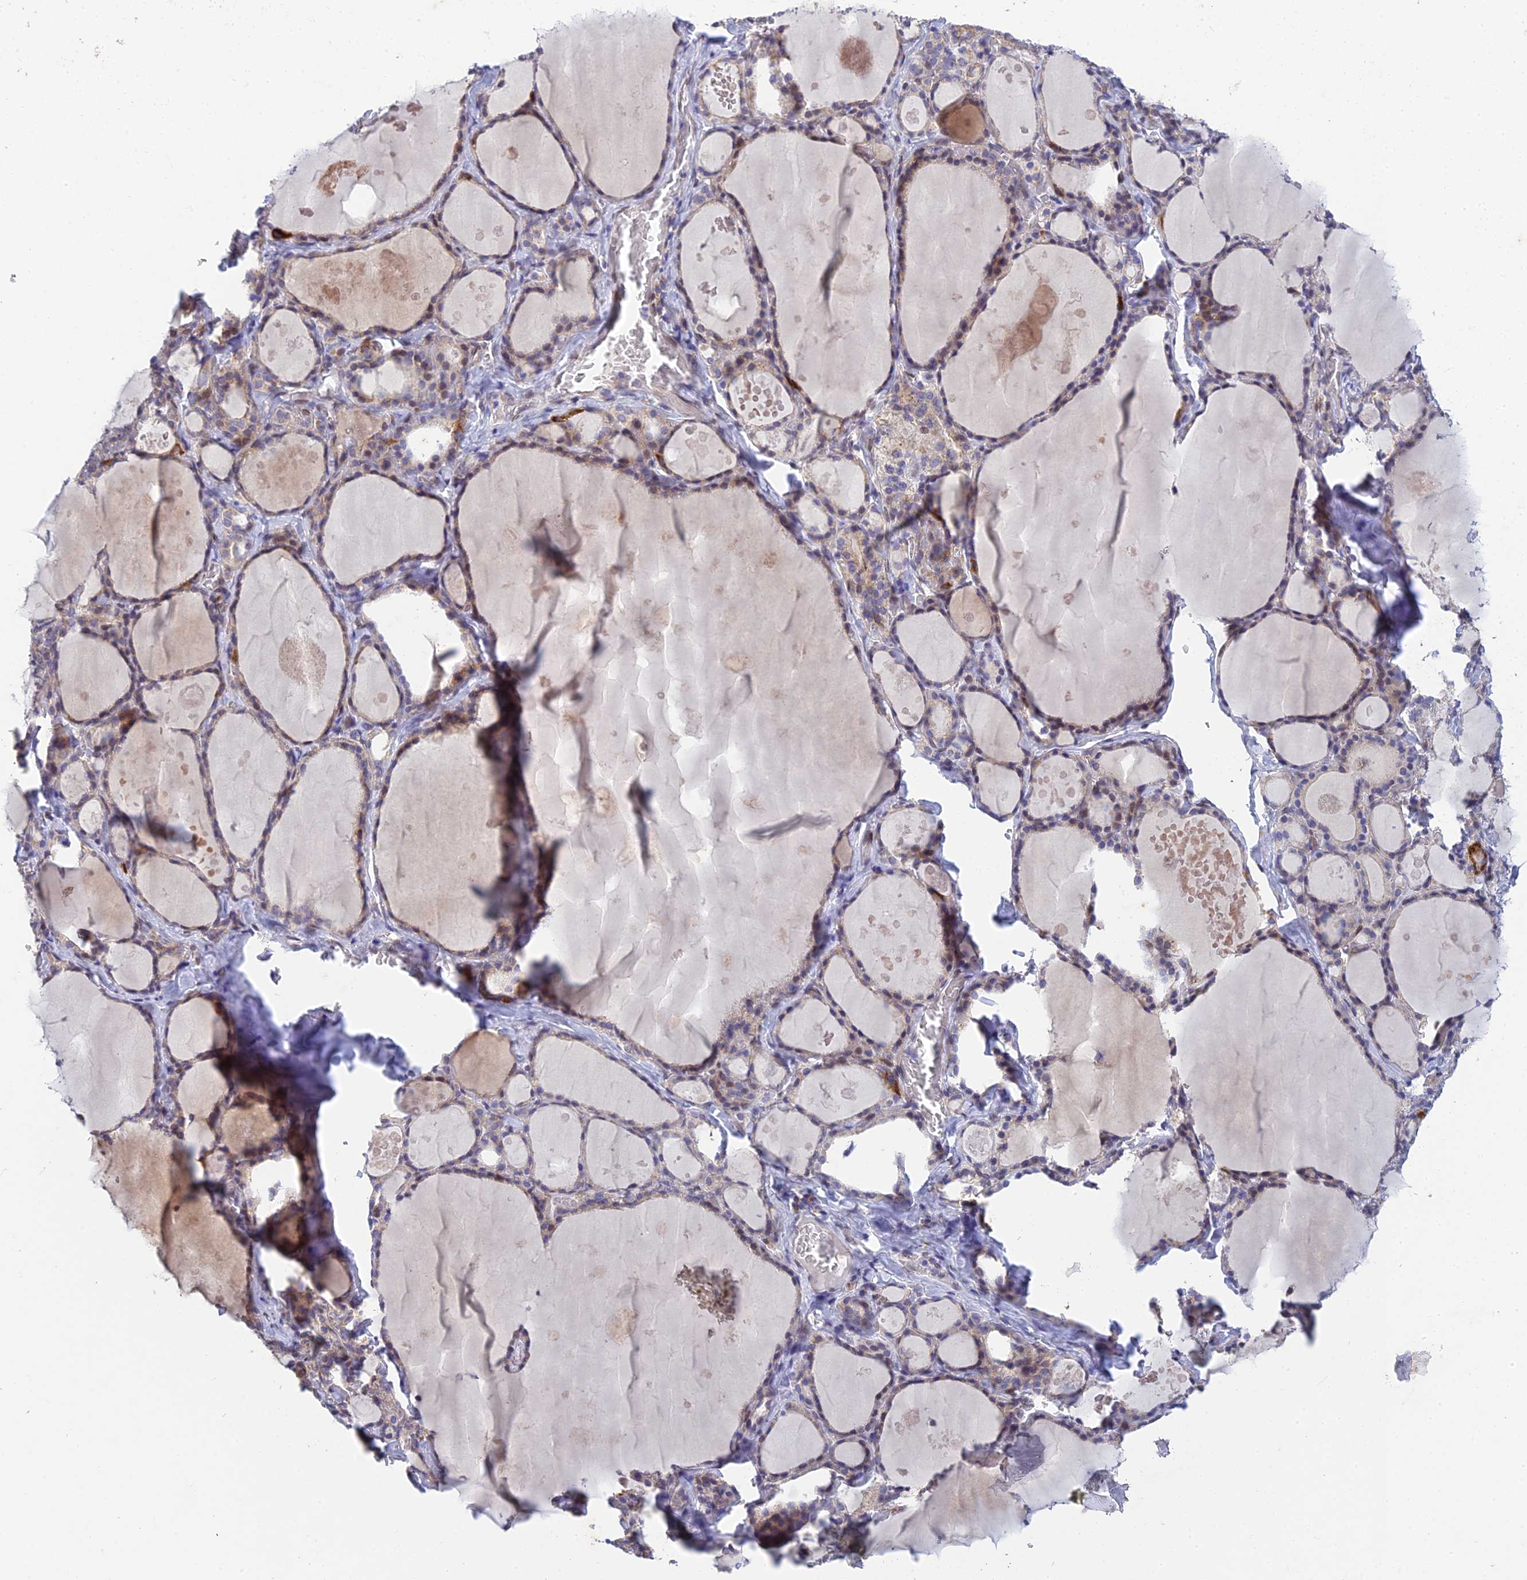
{"staining": {"intensity": "weak", "quantity": "<25%", "location": "cytoplasmic/membranous"}, "tissue": "thyroid gland", "cell_type": "Glandular cells", "image_type": "normal", "snomed": [{"axis": "morphology", "description": "Normal tissue, NOS"}, {"axis": "topography", "description": "Thyroid gland"}], "caption": "The immunohistochemistry micrograph has no significant expression in glandular cells of thyroid gland. Nuclei are stained in blue.", "gene": "MGAT2", "patient": {"sex": "male", "age": 56}}